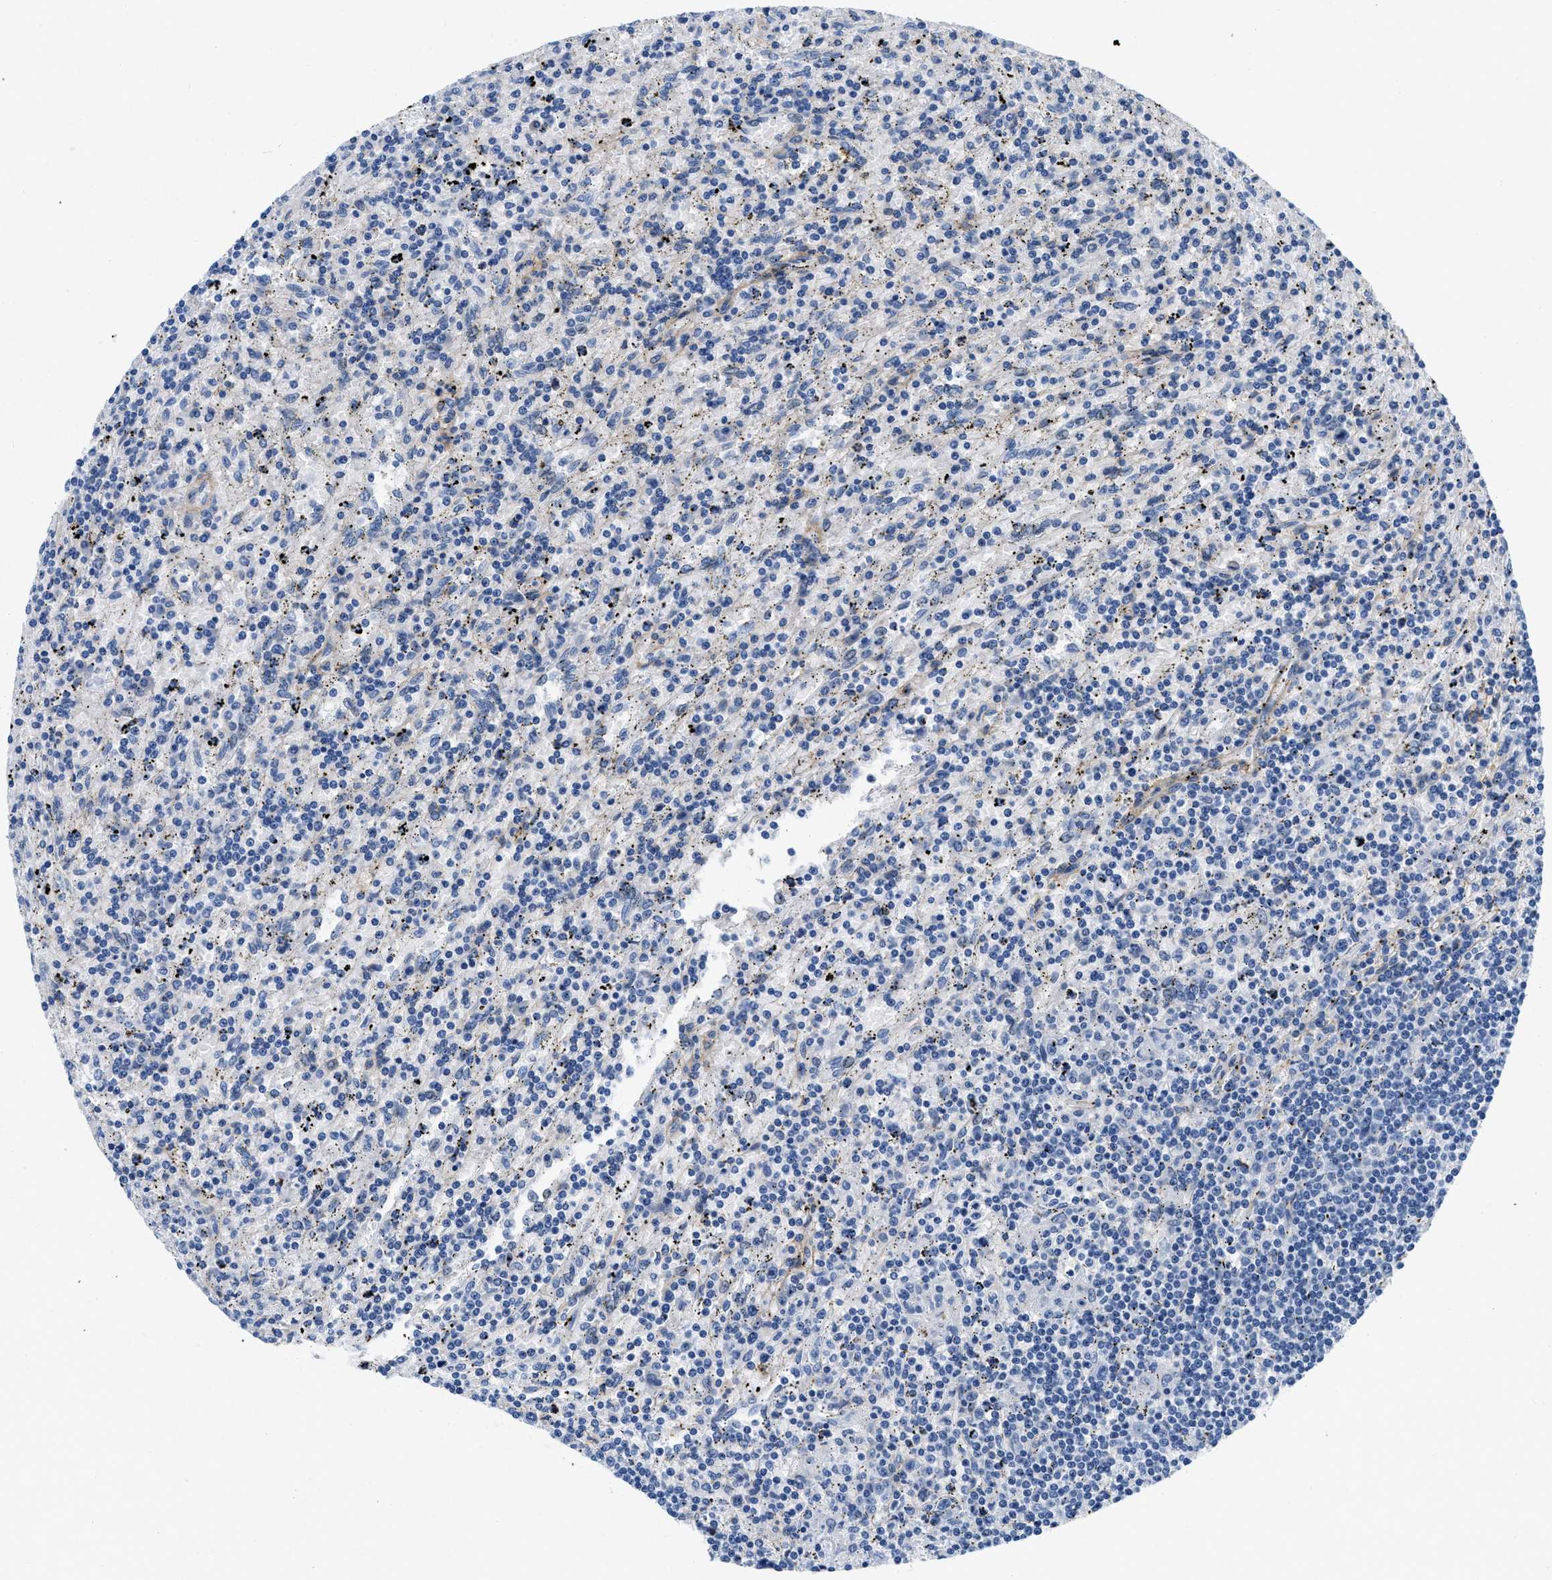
{"staining": {"intensity": "negative", "quantity": "none", "location": "none"}, "tissue": "lymphoma", "cell_type": "Tumor cells", "image_type": "cancer", "snomed": [{"axis": "morphology", "description": "Malignant lymphoma, non-Hodgkin's type, Low grade"}, {"axis": "topography", "description": "Spleen"}], "caption": "Malignant lymphoma, non-Hodgkin's type (low-grade) was stained to show a protein in brown. There is no significant expression in tumor cells.", "gene": "PDGFRB", "patient": {"sex": "male", "age": 76}}